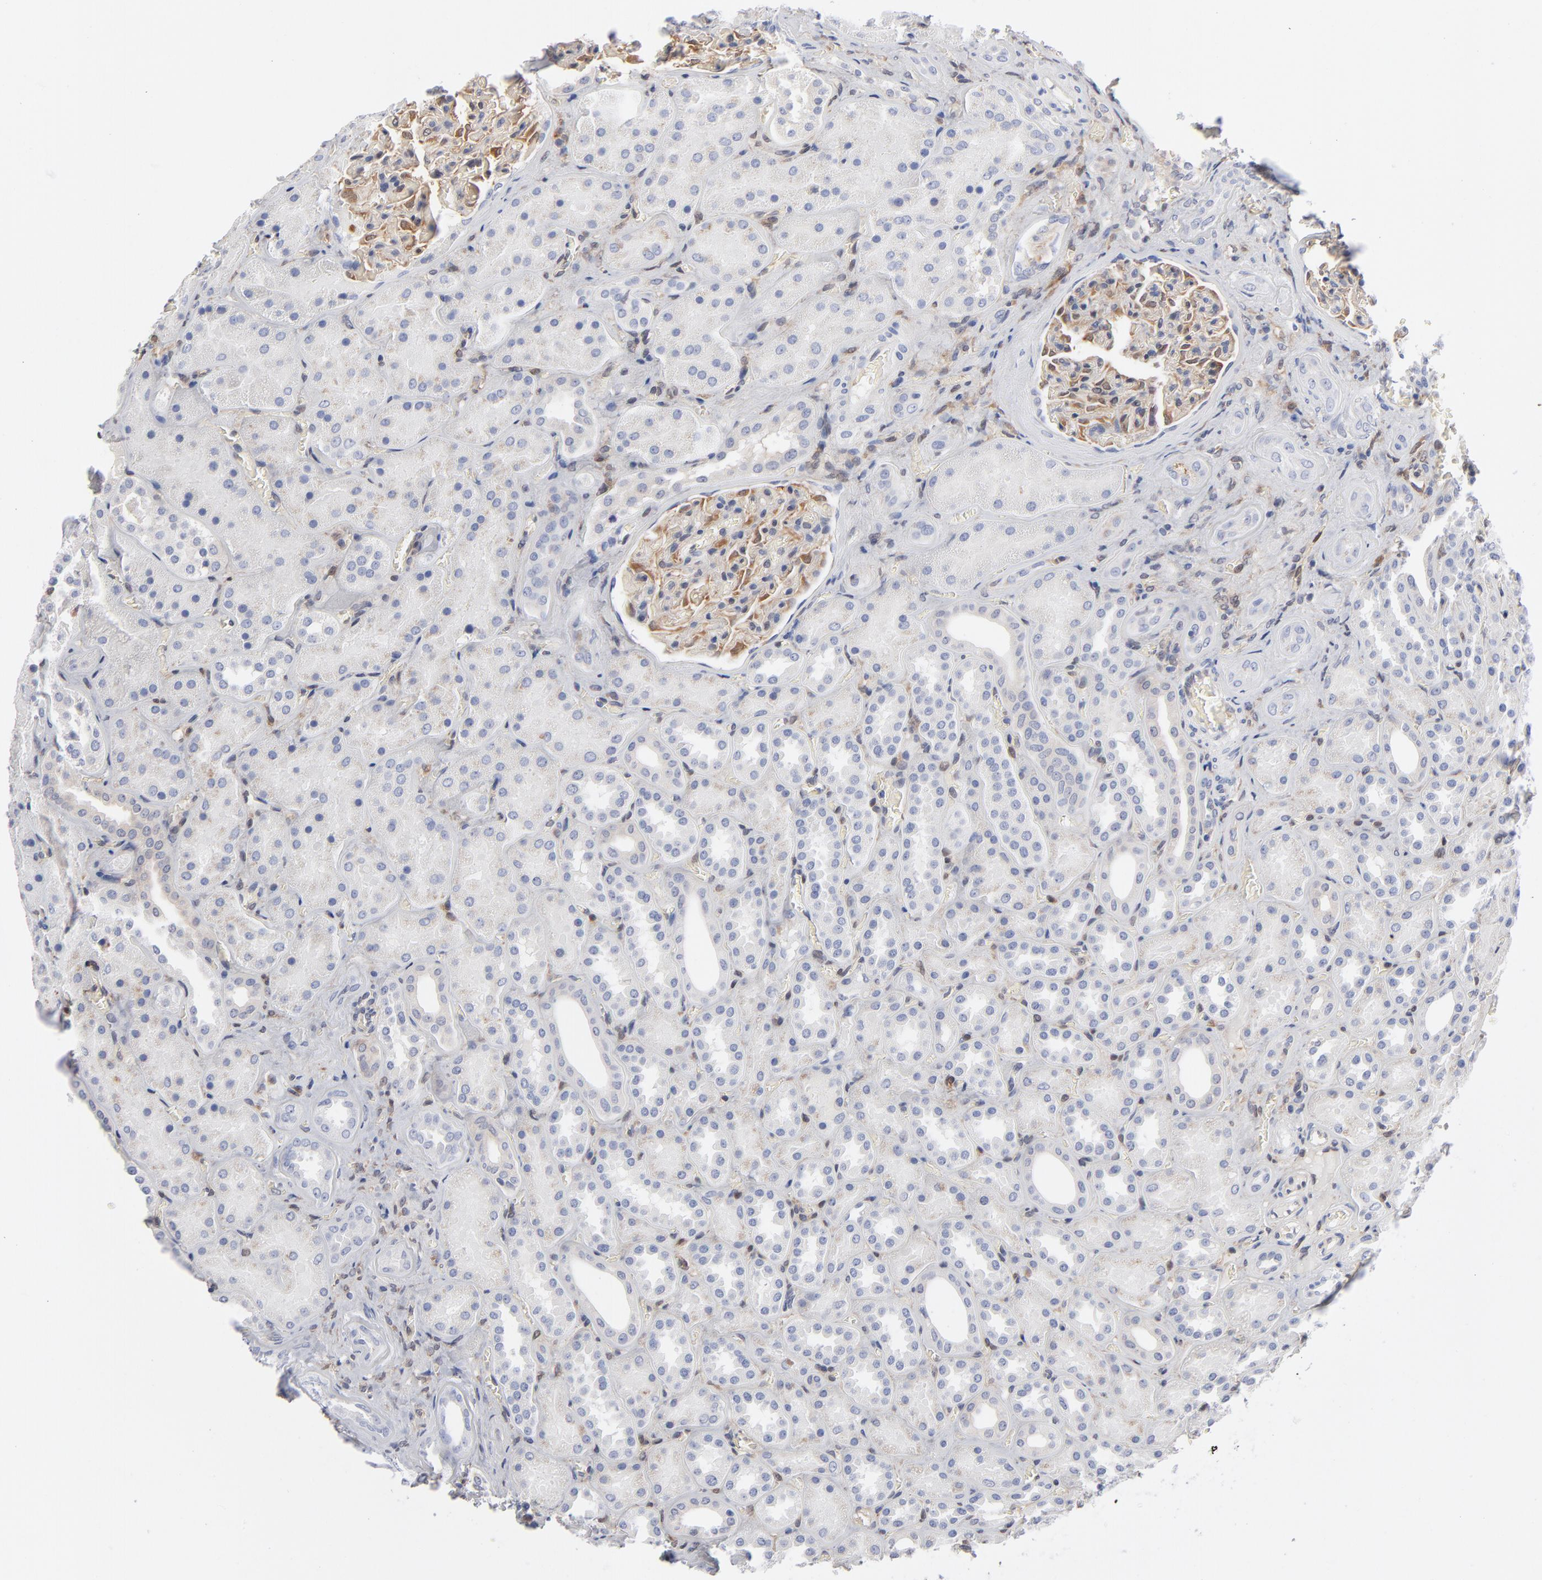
{"staining": {"intensity": "moderate", "quantity": "25%-75%", "location": "cytoplasmic/membranous"}, "tissue": "kidney", "cell_type": "Cells in glomeruli", "image_type": "normal", "snomed": [{"axis": "morphology", "description": "Normal tissue, NOS"}, {"axis": "topography", "description": "Kidney"}], "caption": "The immunohistochemical stain shows moderate cytoplasmic/membranous expression in cells in glomeruli of unremarkable kidney.", "gene": "ARRB1", "patient": {"sex": "male", "age": 28}}